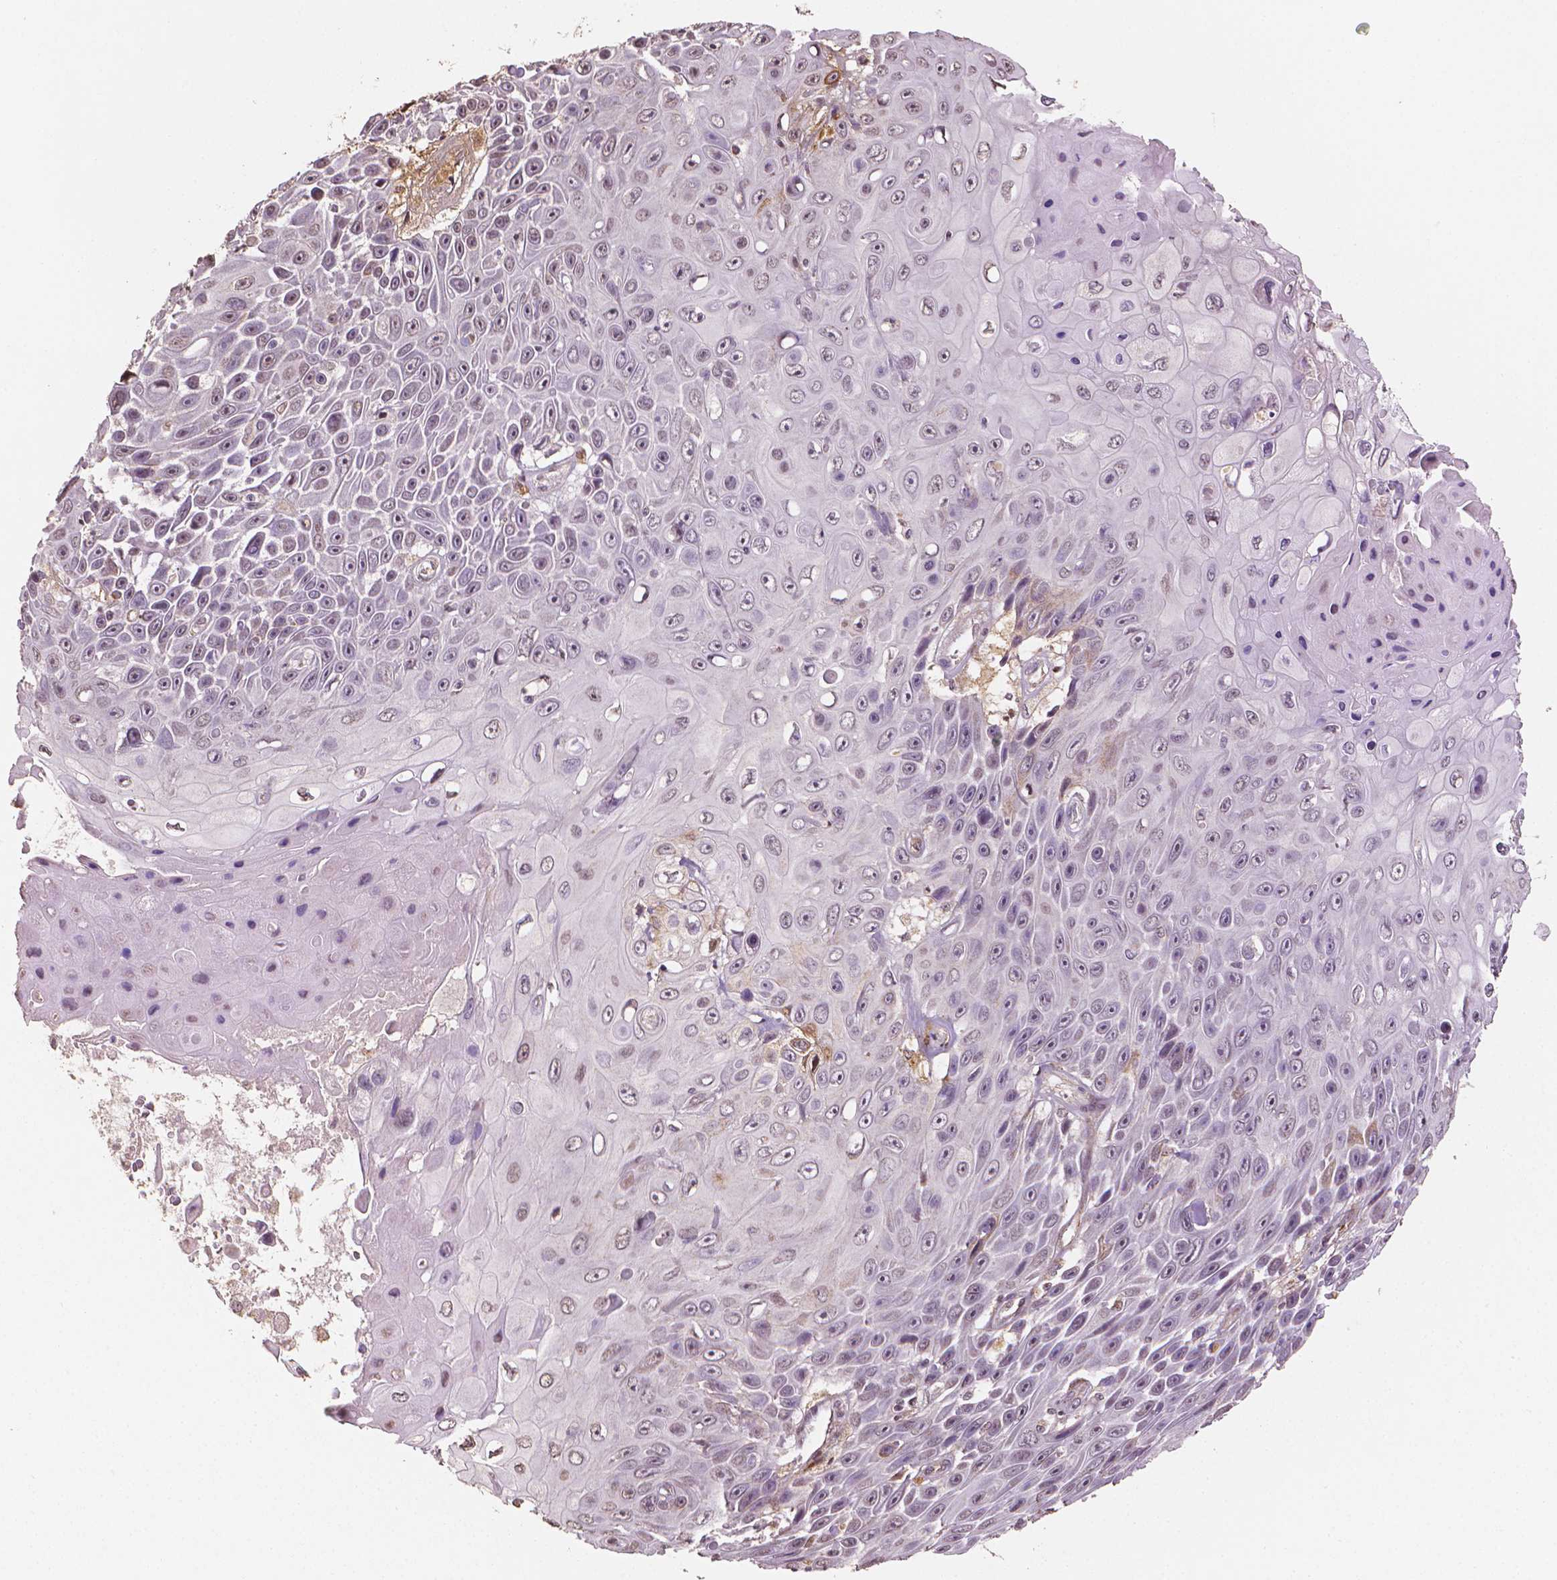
{"staining": {"intensity": "moderate", "quantity": "<25%", "location": "cytoplasmic/membranous"}, "tissue": "skin cancer", "cell_type": "Tumor cells", "image_type": "cancer", "snomed": [{"axis": "morphology", "description": "Squamous cell carcinoma, NOS"}, {"axis": "topography", "description": "Skin"}], "caption": "Protein analysis of squamous cell carcinoma (skin) tissue reveals moderate cytoplasmic/membranous positivity in approximately <25% of tumor cells.", "gene": "DCN", "patient": {"sex": "male", "age": 82}}